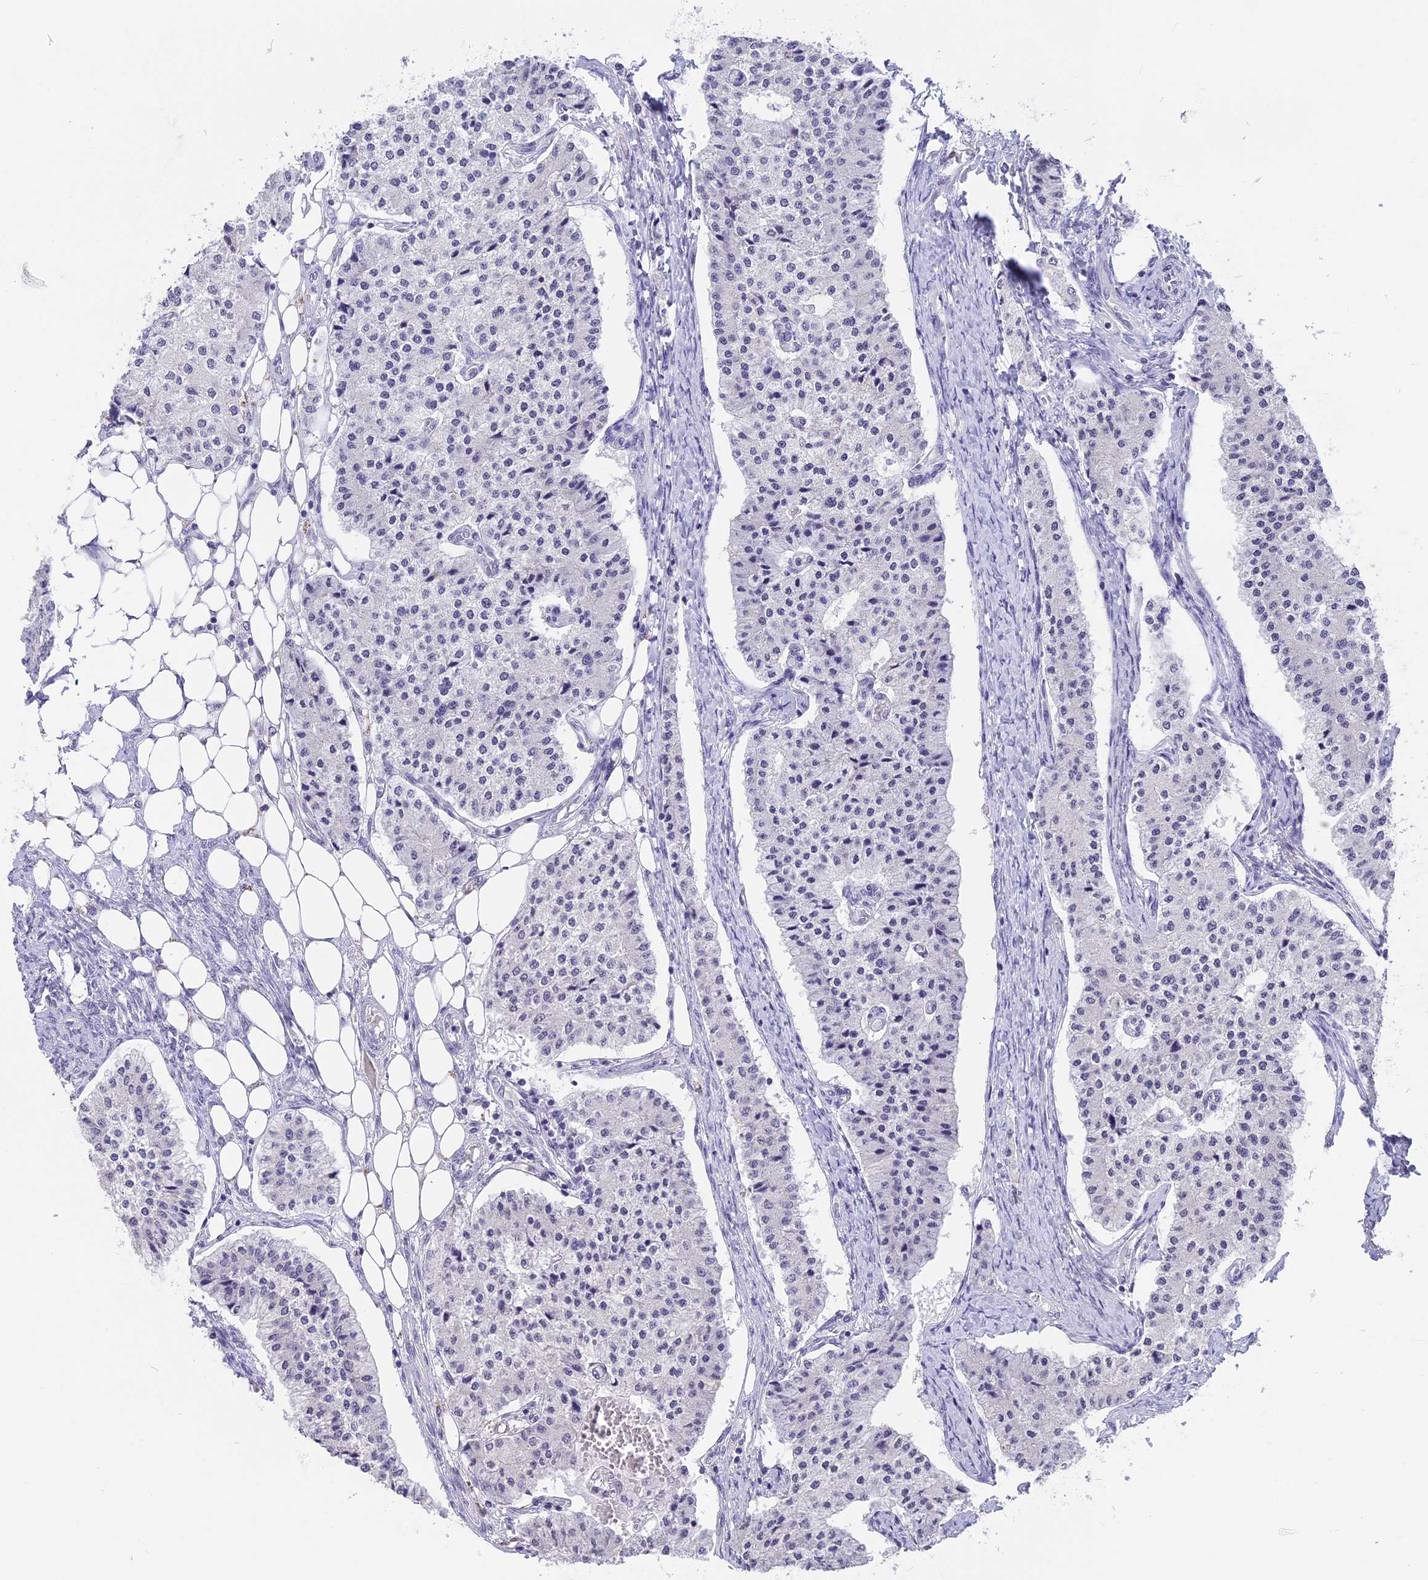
{"staining": {"intensity": "negative", "quantity": "none", "location": "none"}, "tissue": "carcinoid", "cell_type": "Tumor cells", "image_type": "cancer", "snomed": [{"axis": "morphology", "description": "Carcinoid, malignant, NOS"}, {"axis": "topography", "description": "Colon"}], "caption": "Immunohistochemistry (IHC) of carcinoid displays no staining in tumor cells.", "gene": "SETD2", "patient": {"sex": "female", "age": 52}}